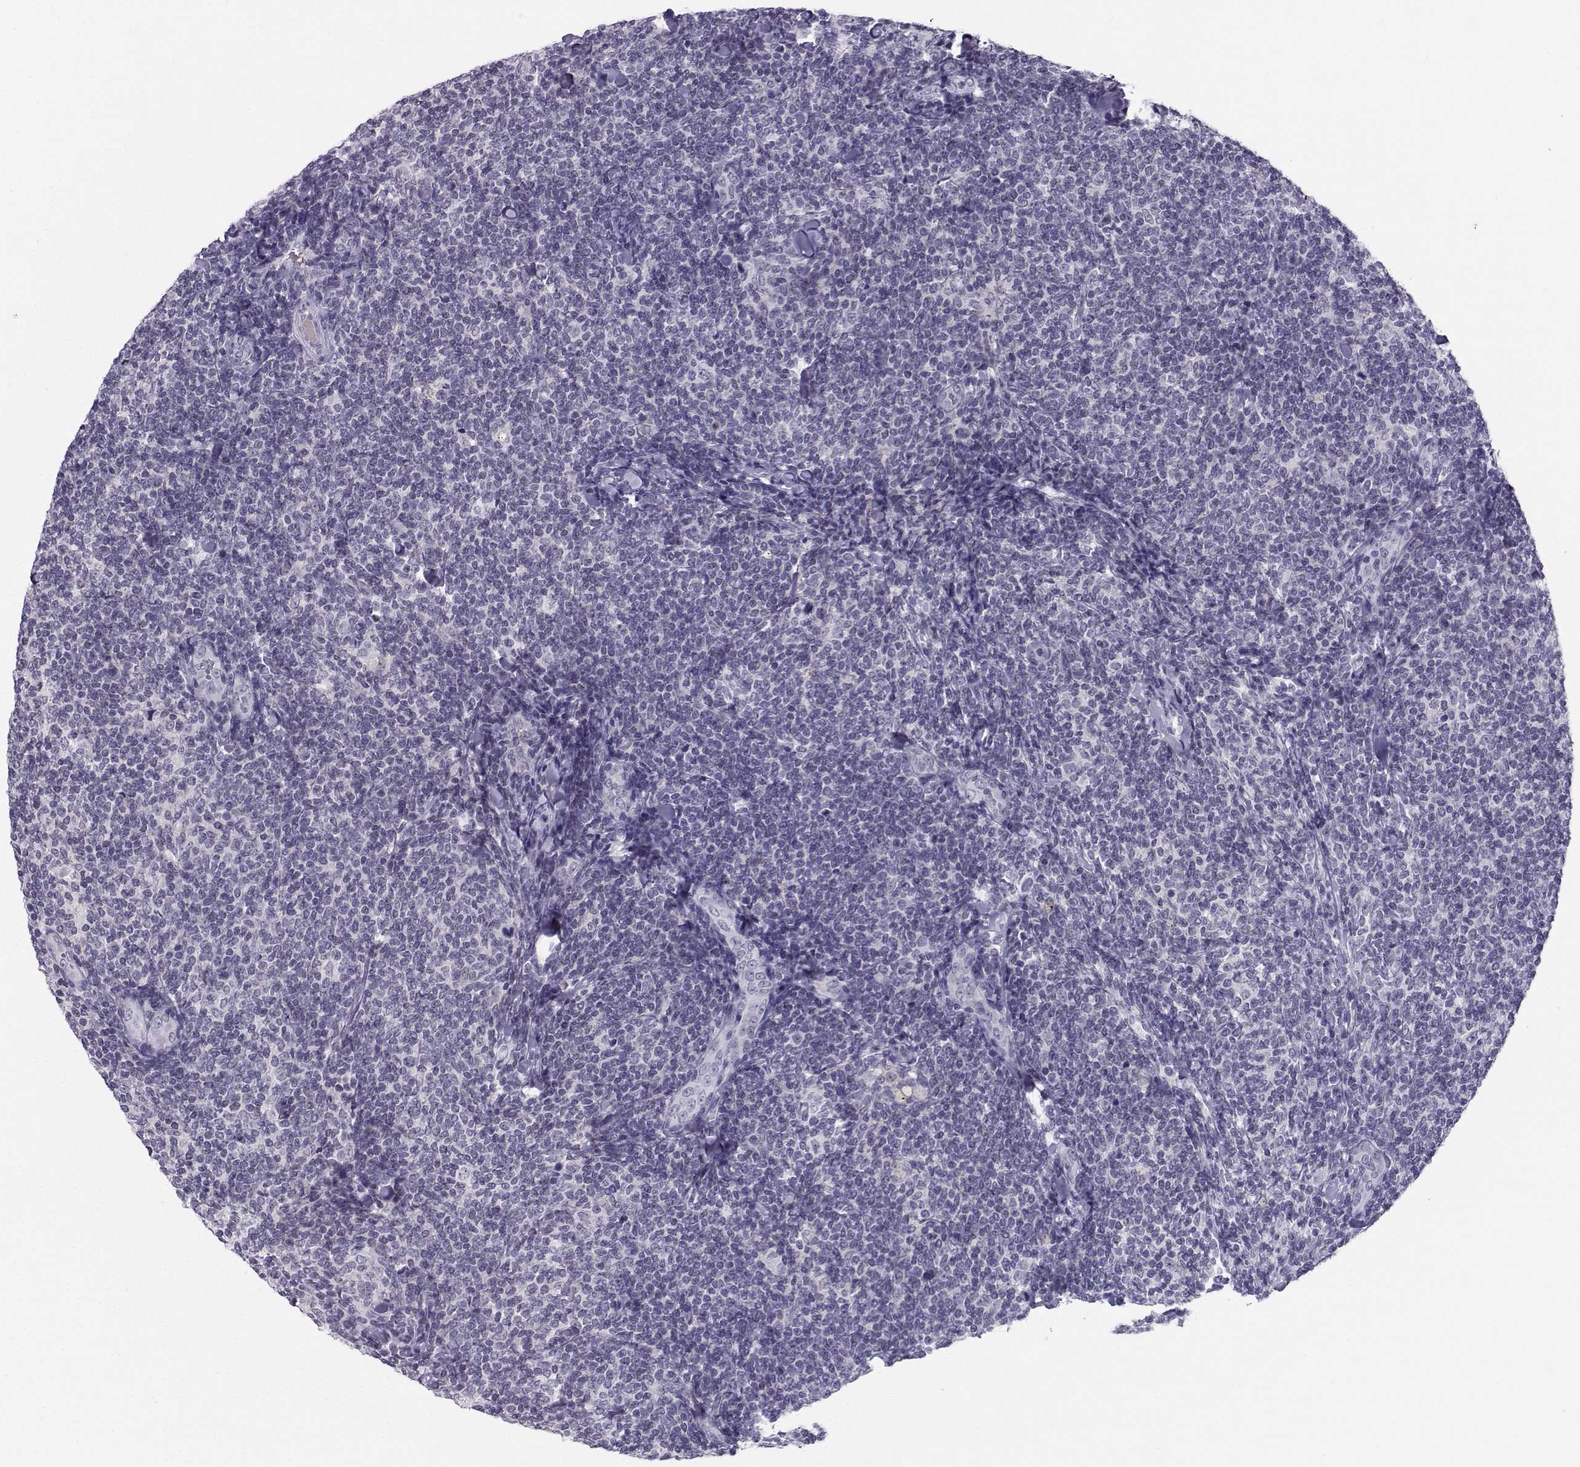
{"staining": {"intensity": "negative", "quantity": "none", "location": "none"}, "tissue": "lymphoma", "cell_type": "Tumor cells", "image_type": "cancer", "snomed": [{"axis": "morphology", "description": "Malignant lymphoma, non-Hodgkin's type, Low grade"}, {"axis": "topography", "description": "Lymph node"}], "caption": "The image shows no significant positivity in tumor cells of lymphoma.", "gene": "LHX1", "patient": {"sex": "female", "age": 56}}